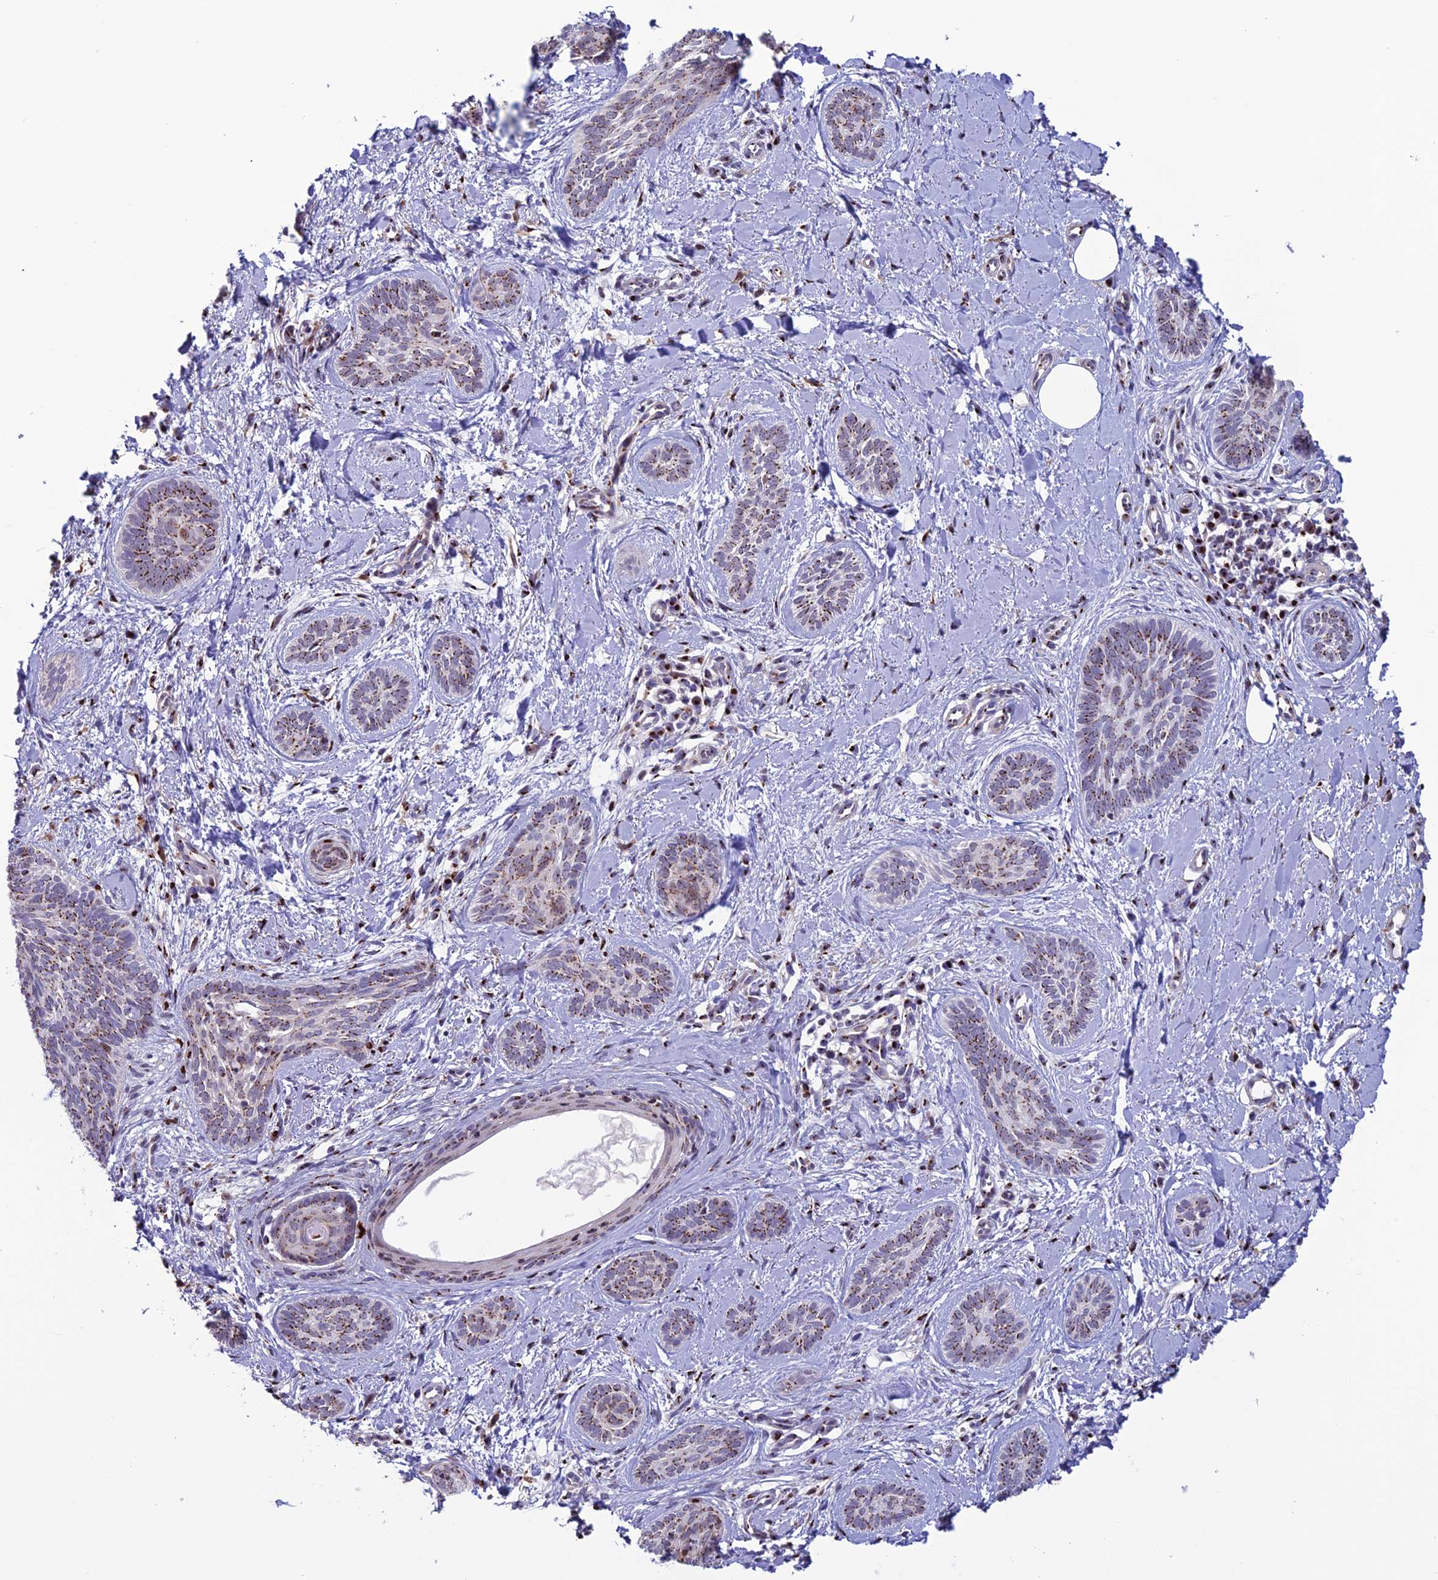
{"staining": {"intensity": "strong", "quantity": "25%-75%", "location": "cytoplasmic/membranous"}, "tissue": "skin cancer", "cell_type": "Tumor cells", "image_type": "cancer", "snomed": [{"axis": "morphology", "description": "Basal cell carcinoma"}, {"axis": "topography", "description": "Skin"}], "caption": "Immunohistochemical staining of human skin basal cell carcinoma shows strong cytoplasmic/membranous protein expression in about 25%-75% of tumor cells.", "gene": "PLEKHA4", "patient": {"sex": "female", "age": 81}}